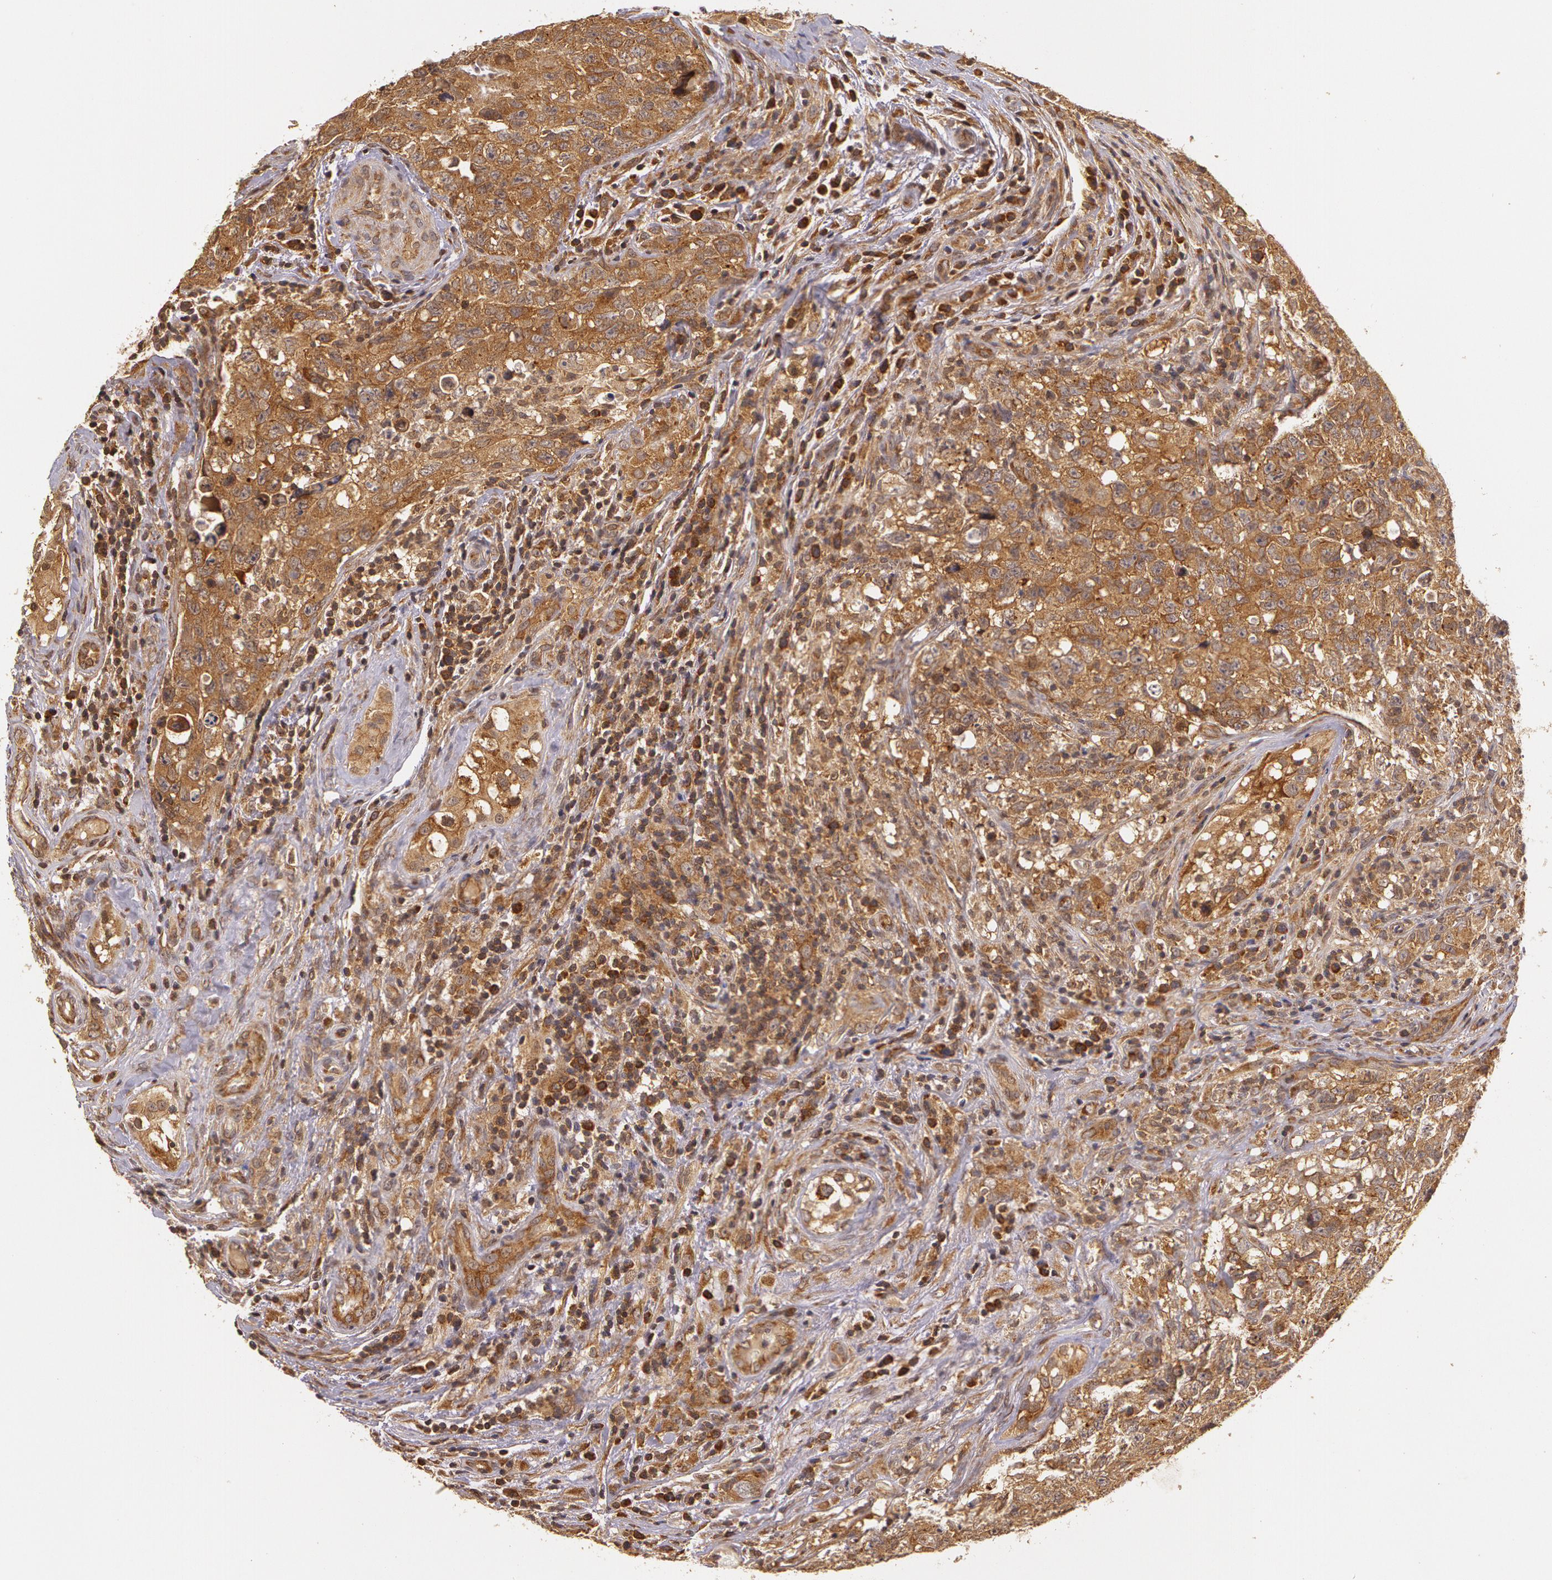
{"staining": {"intensity": "moderate", "quantity": ">75%", "location": "cytoplasmic/membranous"}, "tissue": "testis cancer", "cell_type": "Tumor cells", "image_type": "cancer", "snomed": [{"axis": "morphology", "description": "Carcinoma, Embryonal, NOS"}, {"axis": "topography", "description": "Testis"}], "caption": "Immunohistochemistry micrograph of human testis cancer (embryonal carcinoma) stained for a protein (brown), which displays medium levels of moderate cytoplasmic/membranous staining in about >75% of tumor cells.", "gene": "ASCC2", "patient": {"sex": "male", "age": 31}}